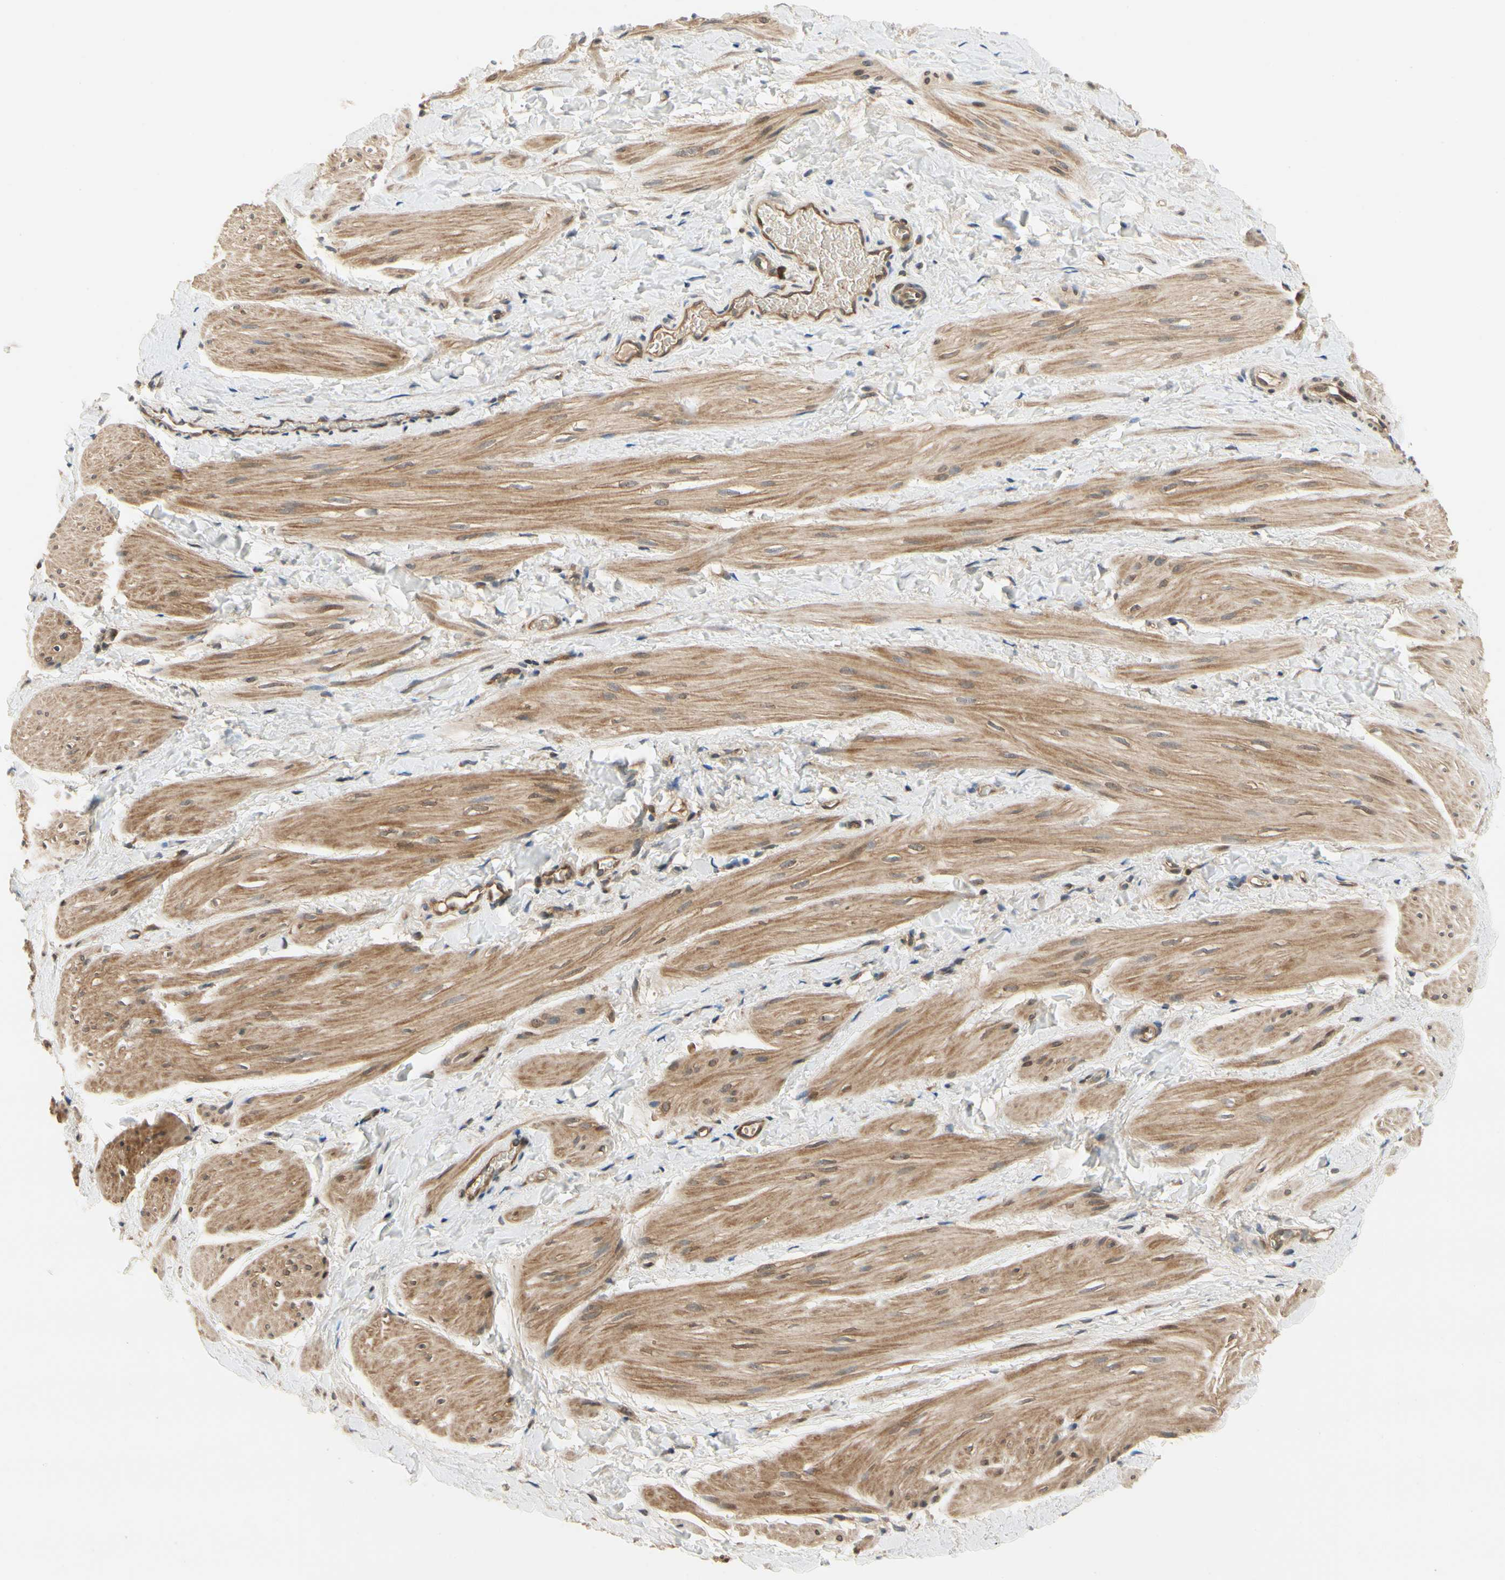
{"staining": {"intensity": "moderate", "quantity": ">75%", "location": "cytoplasmic/membranous"}, "tissue": "smooth muscle", "cell_type": "Smooth muscle cells", "image_type": "normal", "snomed": [{"axis": "morphology", "description": "Normal tissue, NOS"}, {"axis": "topography", "description": "Smooth muscle"}], "caption": "A medium amount of moderate cytoplasmic/membranous expression is identified in about >75% of smooth muscle cells in unremarkable smooth muscle.", "gene": "TDRP", "patient": {"sex": "male", "age": 16}}